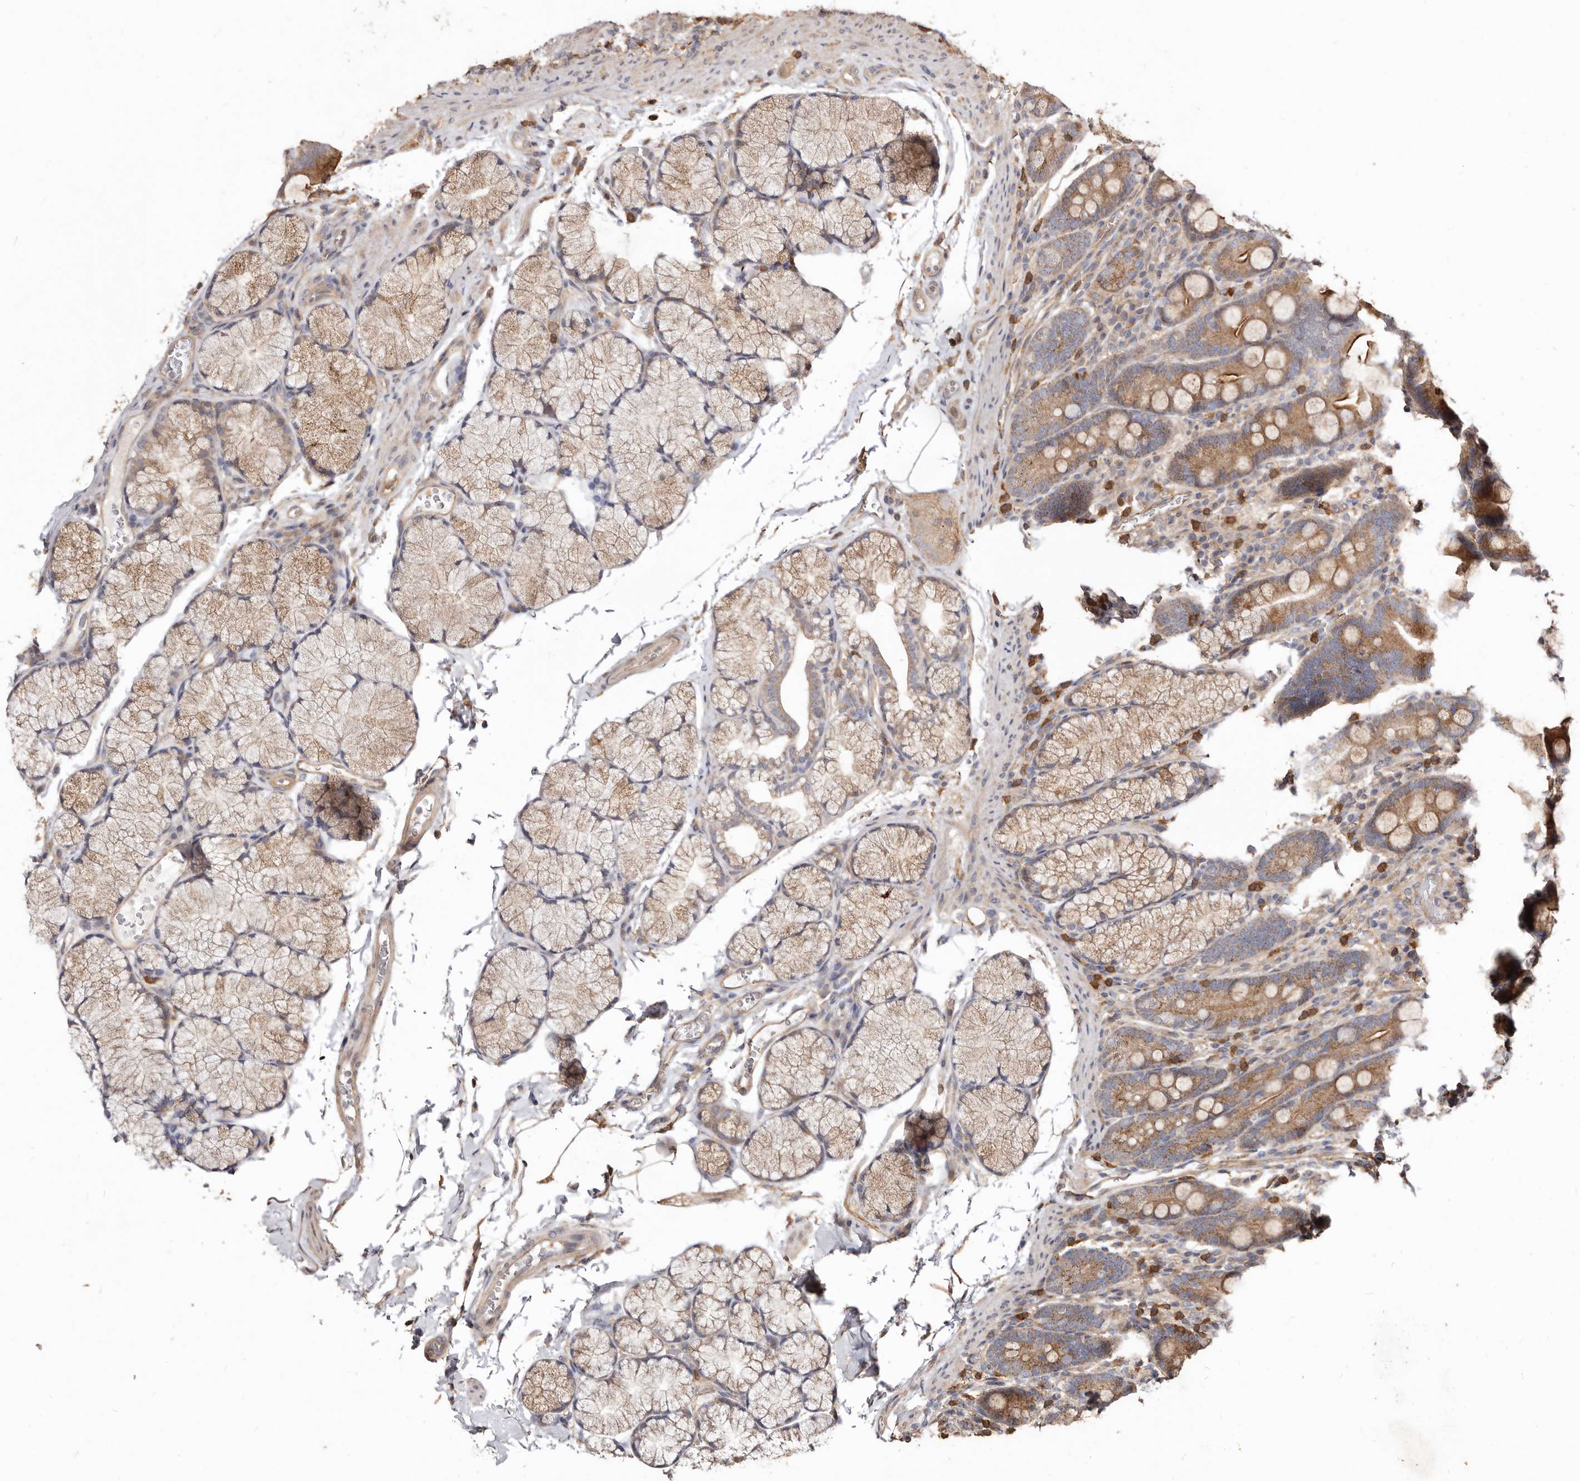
{"staining": {"intensity": "moderate", "quantity": ">75%", "location": "cytoplasmic/membranous"}, "tissue": "duodenum", "cell_type": "Glandular cells", "image_type": "normal", "snomed": [{"axis": "morphology", "description": "Normal tissue, NOS"}, {"axis": "topography", "description": "Duodenum"}], "caption": "Immunohistochemistry (IHC) micrograph of unremarkable duodenum: duodenum stained using immunohistochemistry (IHC) demonstrates medium levels of moderate protein expression localized specifically in the cytoplasmic/membranous of glandular cells, appearing as a cytoplasmic/membranous brown color.", "gene": "LRRC25", "patient": {"sex": "male", "age": 35}}